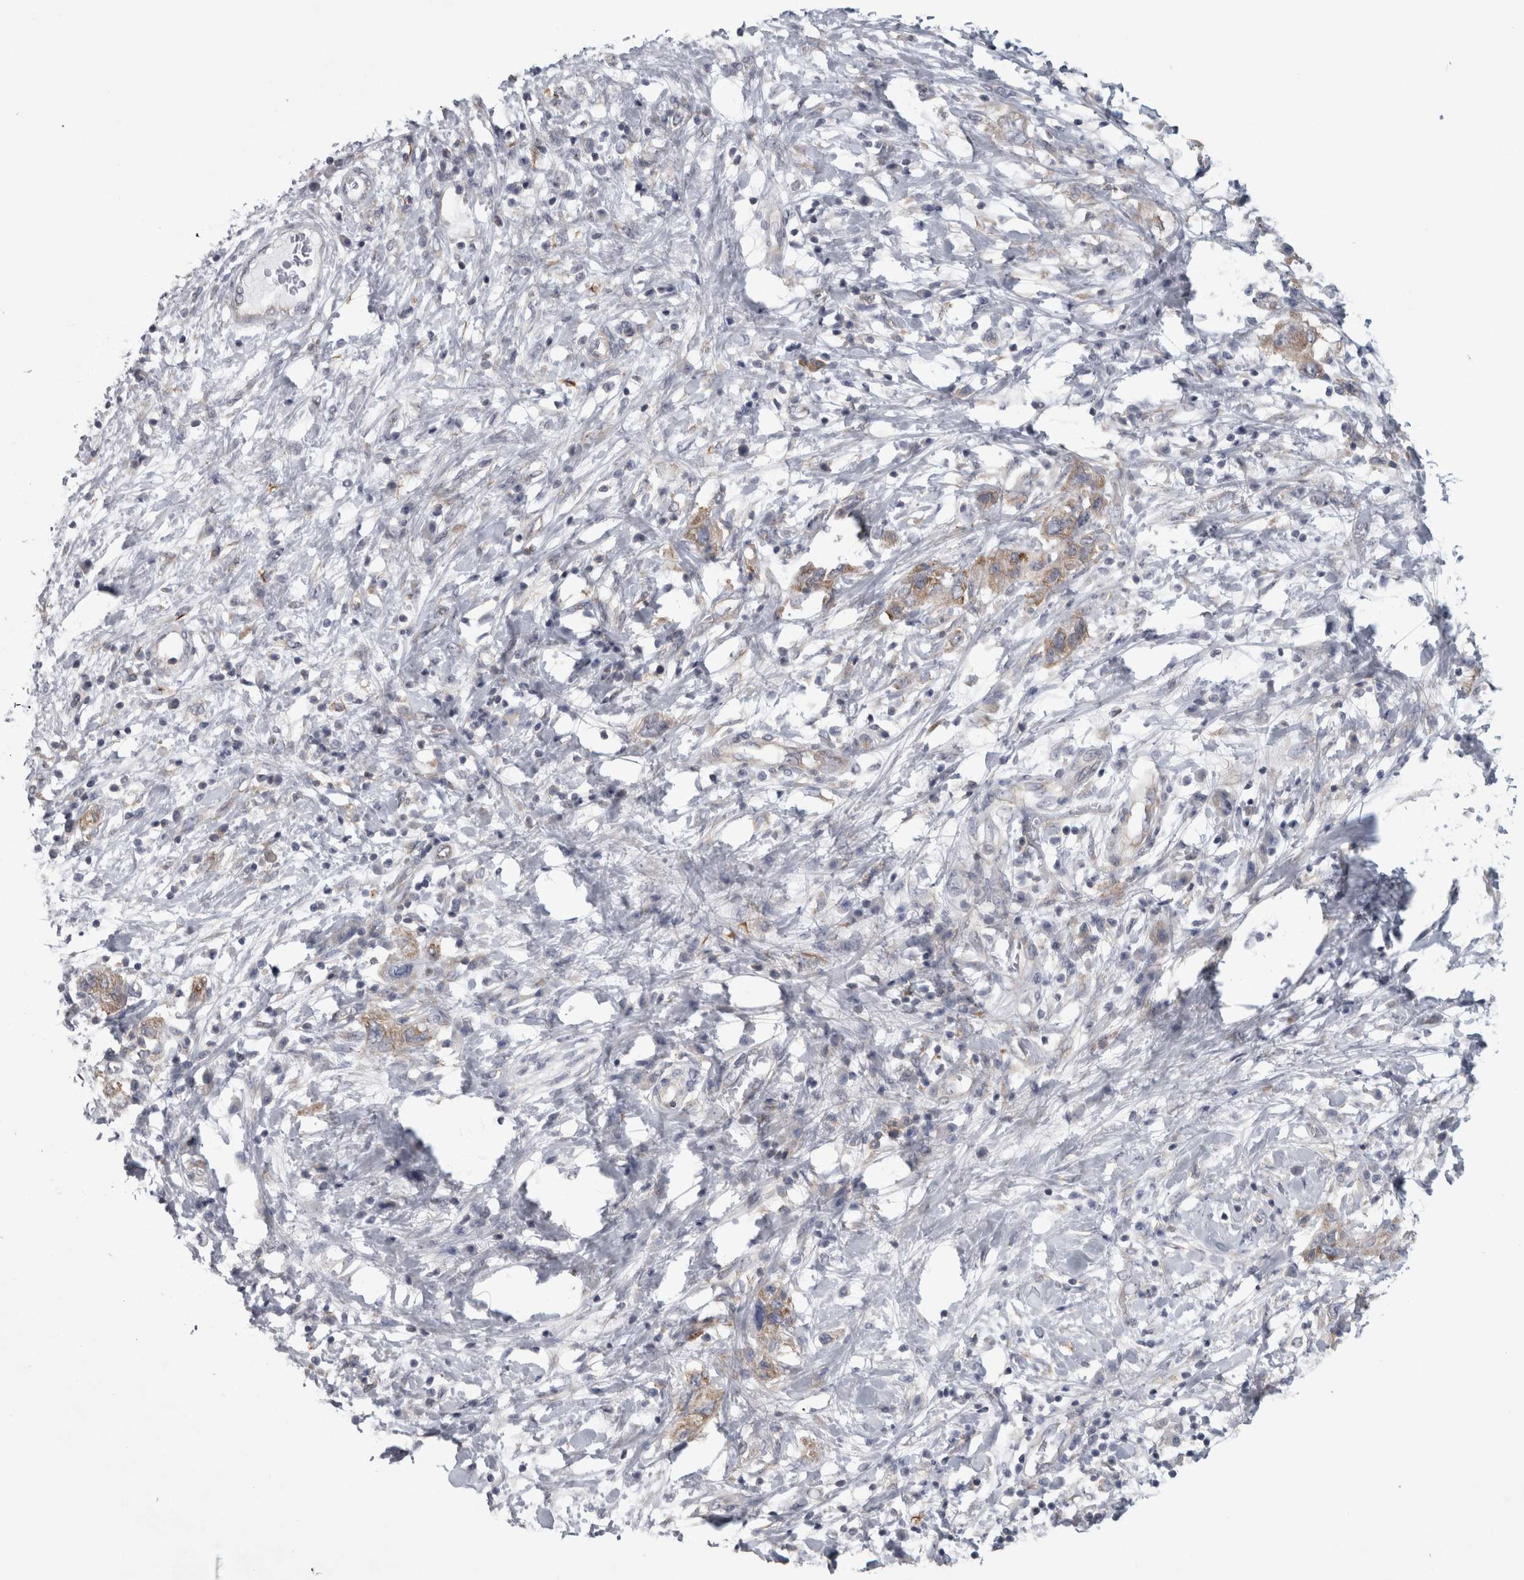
{"staining": {"intensity": "moderate", "quantity": ">75%", "location": "cytoplasmic/membranous"}, "tissue": "pancreatic cancer", "cell_type": "Tumor cells", "image_type": "cancer", "snomed": [{"axis": "morphology", "description": "Adenocarcinoma, NOS"}, {"axis": "topography", "description": "Pancreas"}], "caption": "Immunohistochemical staining of pancreatic cancer (adenocarcinoma) reveals medium levels of moderate cytoplasmic/membranous positivity in about >75% of tumor cells.", "gene": "PRRC2C", "patient": {"sex": "female", "age": 73}}